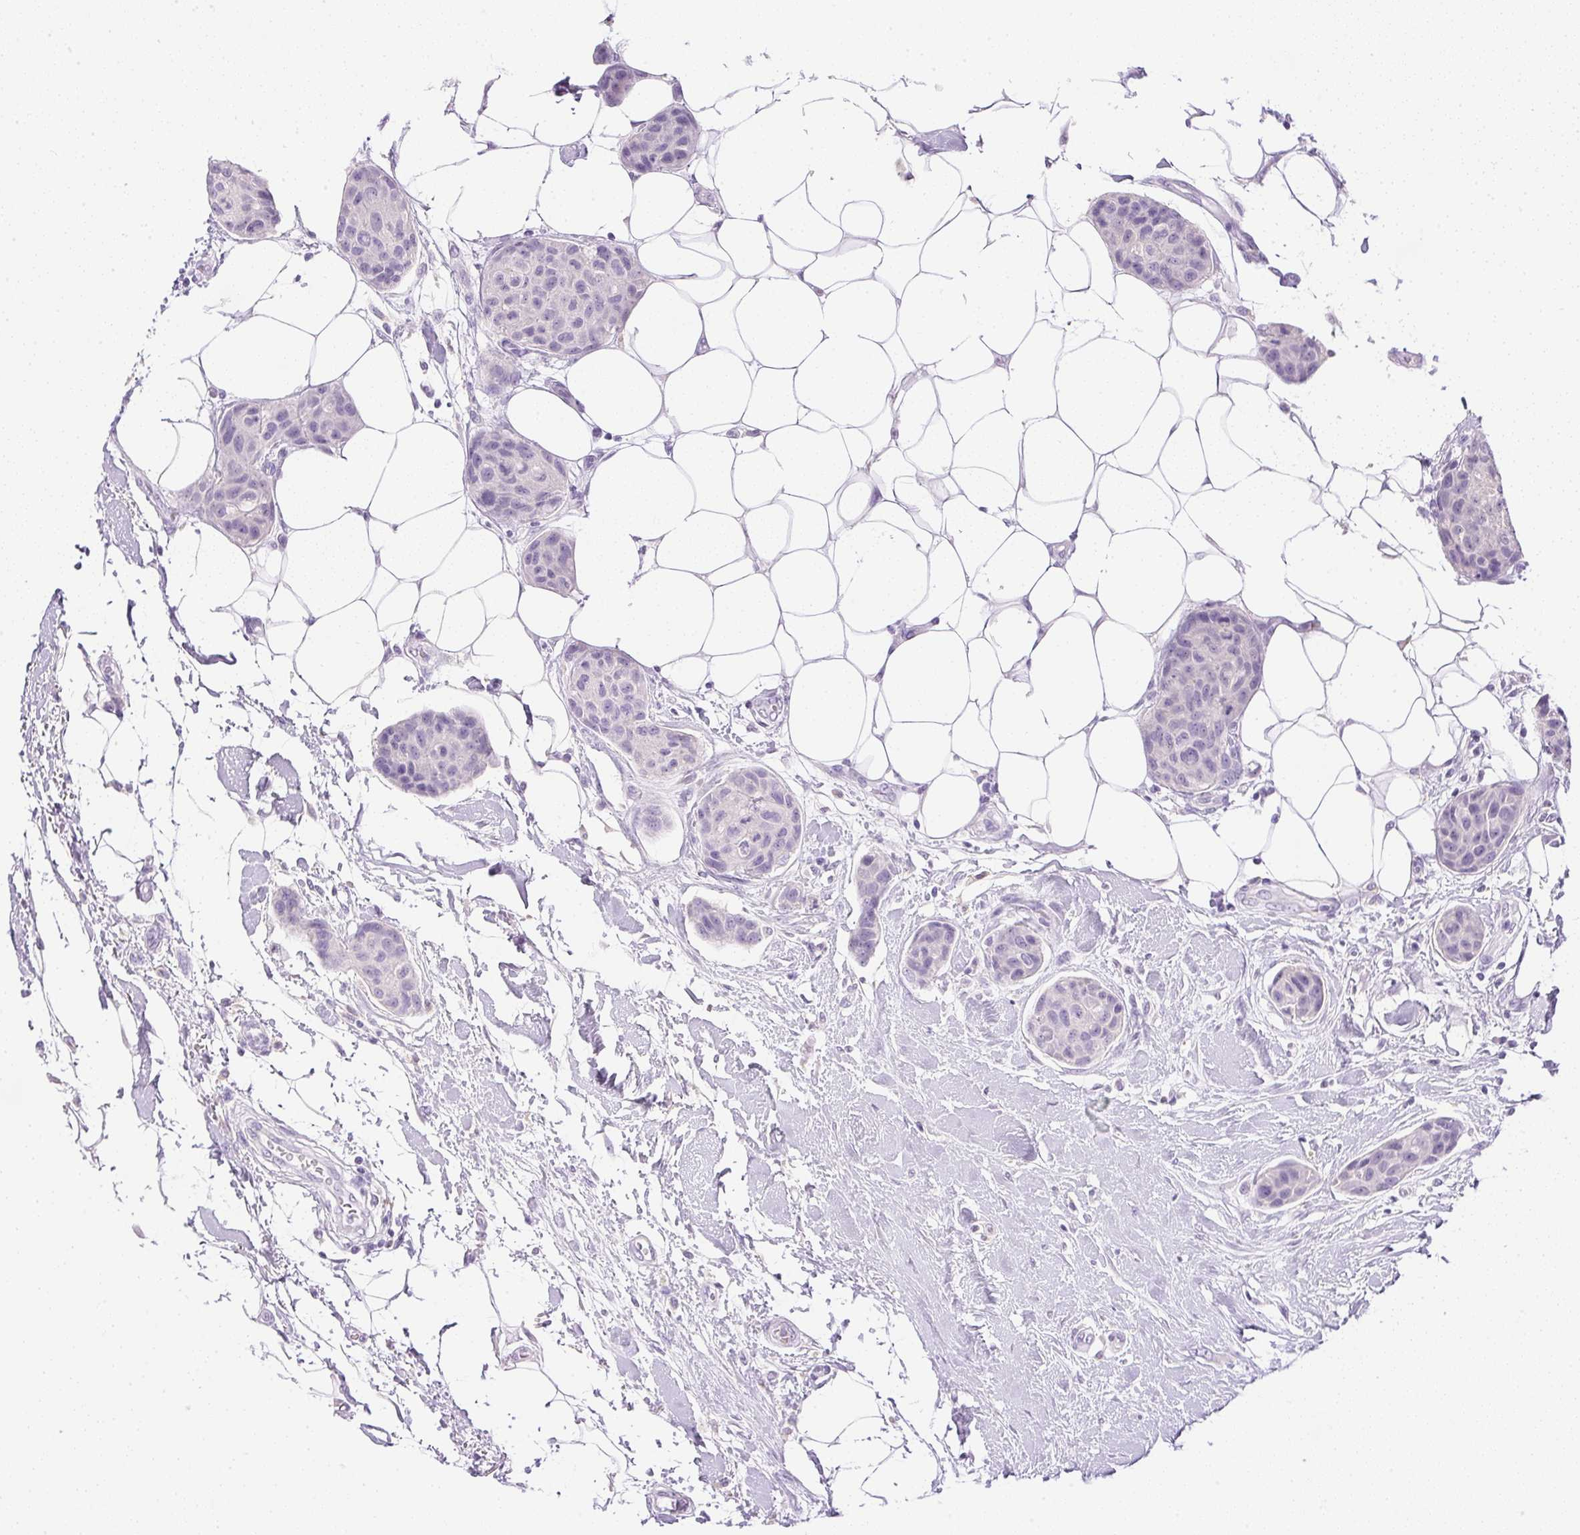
{"staining": {"intensity": "negative", "quantity": "none", "location": "none"}, "tissue": "breast cancer", "cell_type": "Tumor cells", "image_type": "cancer", "snomed": [{"axis": "morphology", "description": "Duct carcinoma"}, {"axis": "topography", "description": "Breast"}, {"axis": "topography", "description": "Lymph node"}], "caption": "High magnification brightfield microscopy of infiltrating ductal carcinoma (breast) stained with DAB (brown) and counterstained with hematoxylin (blue): tumor cells show no significant positivity.", "gene": "ATP6V1G3", "patient": {"sex": "female", "age": 80}}